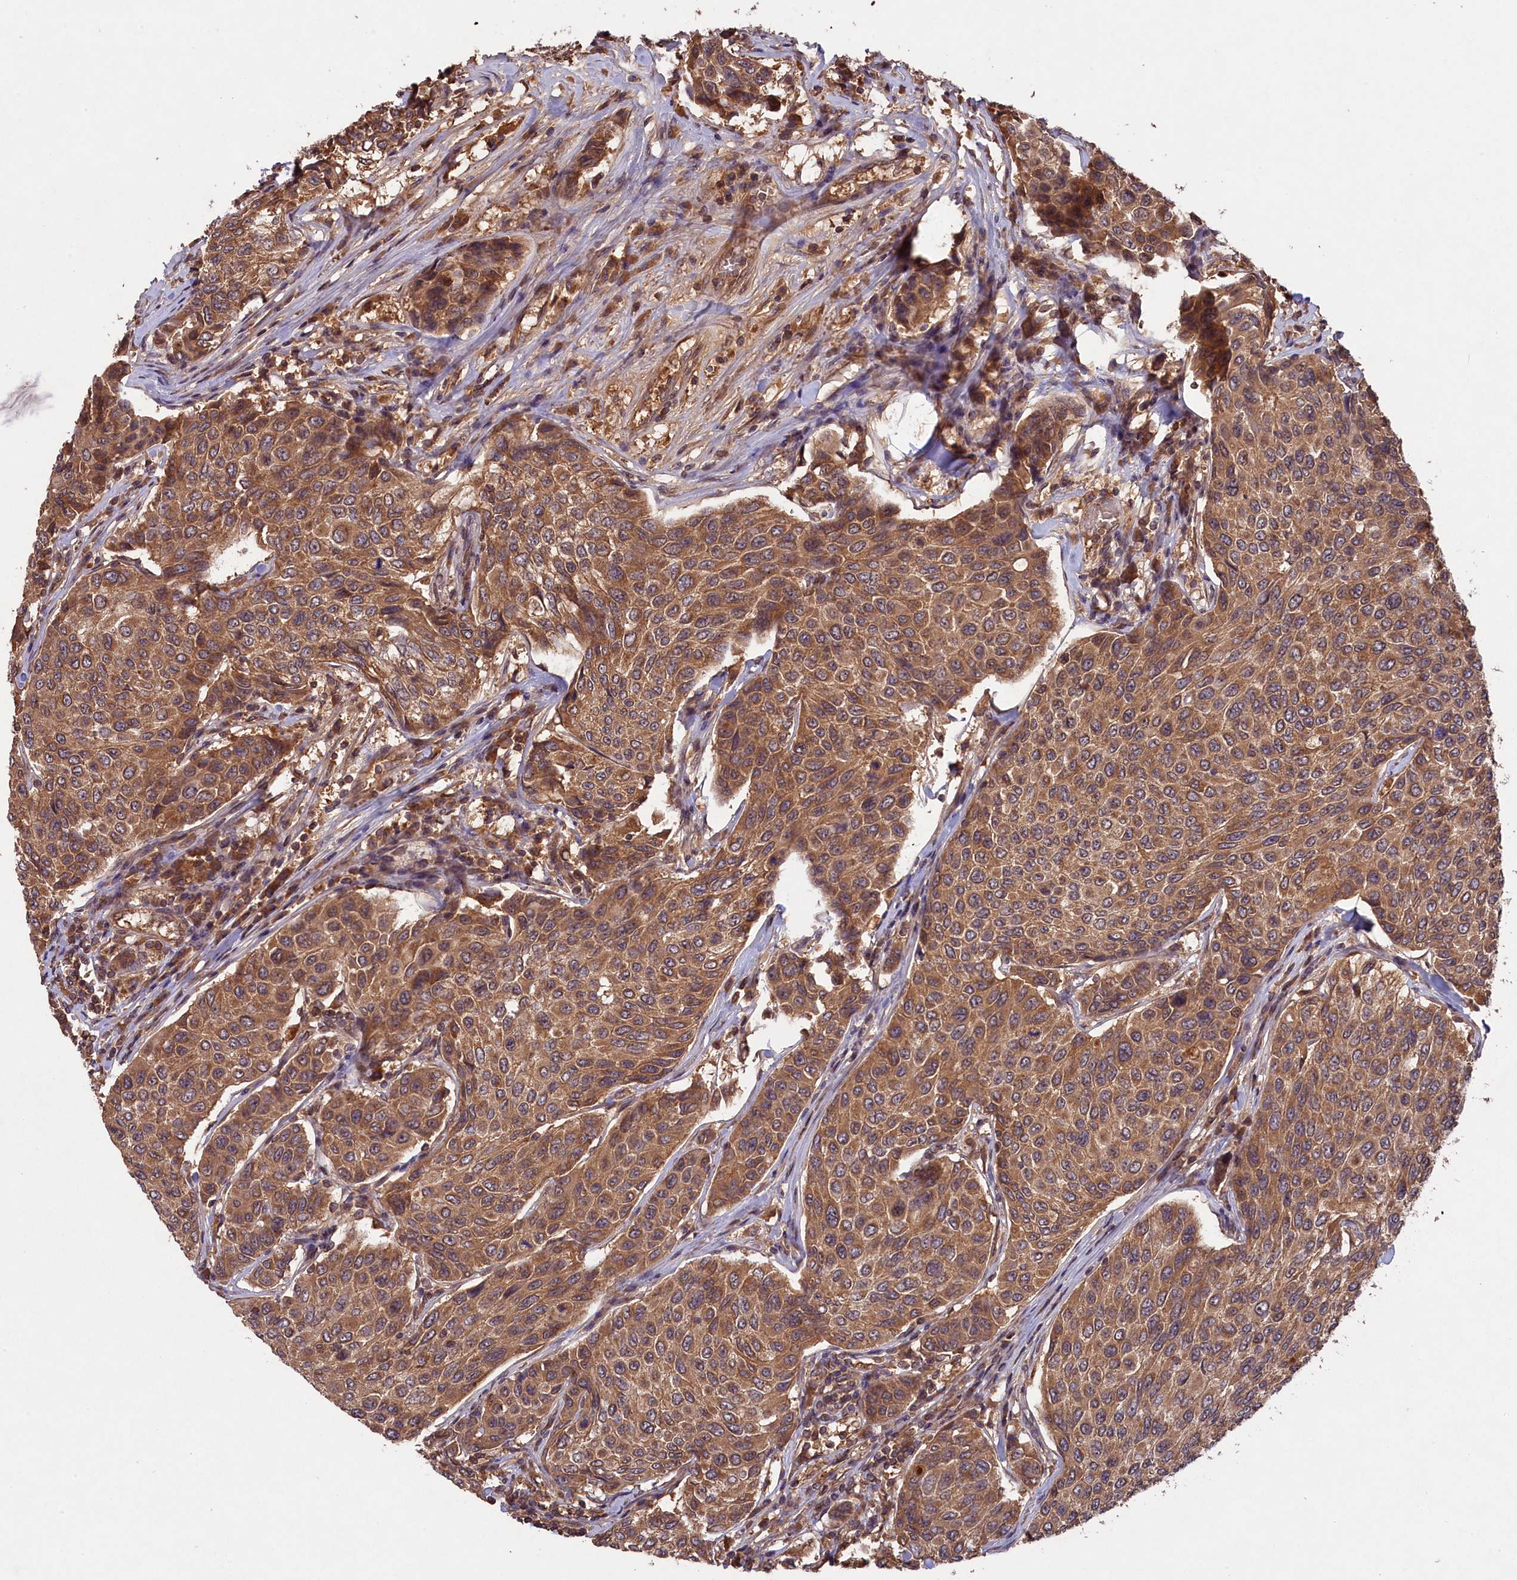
{"staining": {"intensity": "moderate", "quantity": ">75%", "location": "cytoplasmic/membranous"}, "tissue": "breast cancer", "cell_type": "Tumor cells", "image_type": "cancer", "snomed": [{"axis": "morphology", "description": "Duct carcinoma"}, {"axis": "topography", "description": "Breast"}], "caption": "This image shows immunohistochemistry staining of breast intraductal carcinoma, with medium moderate cytoplasmic/membranous staining in approximately >75% of tumor cells.", "gene": "CHAC1", "patient": {"sex": "female", "age": 55}}